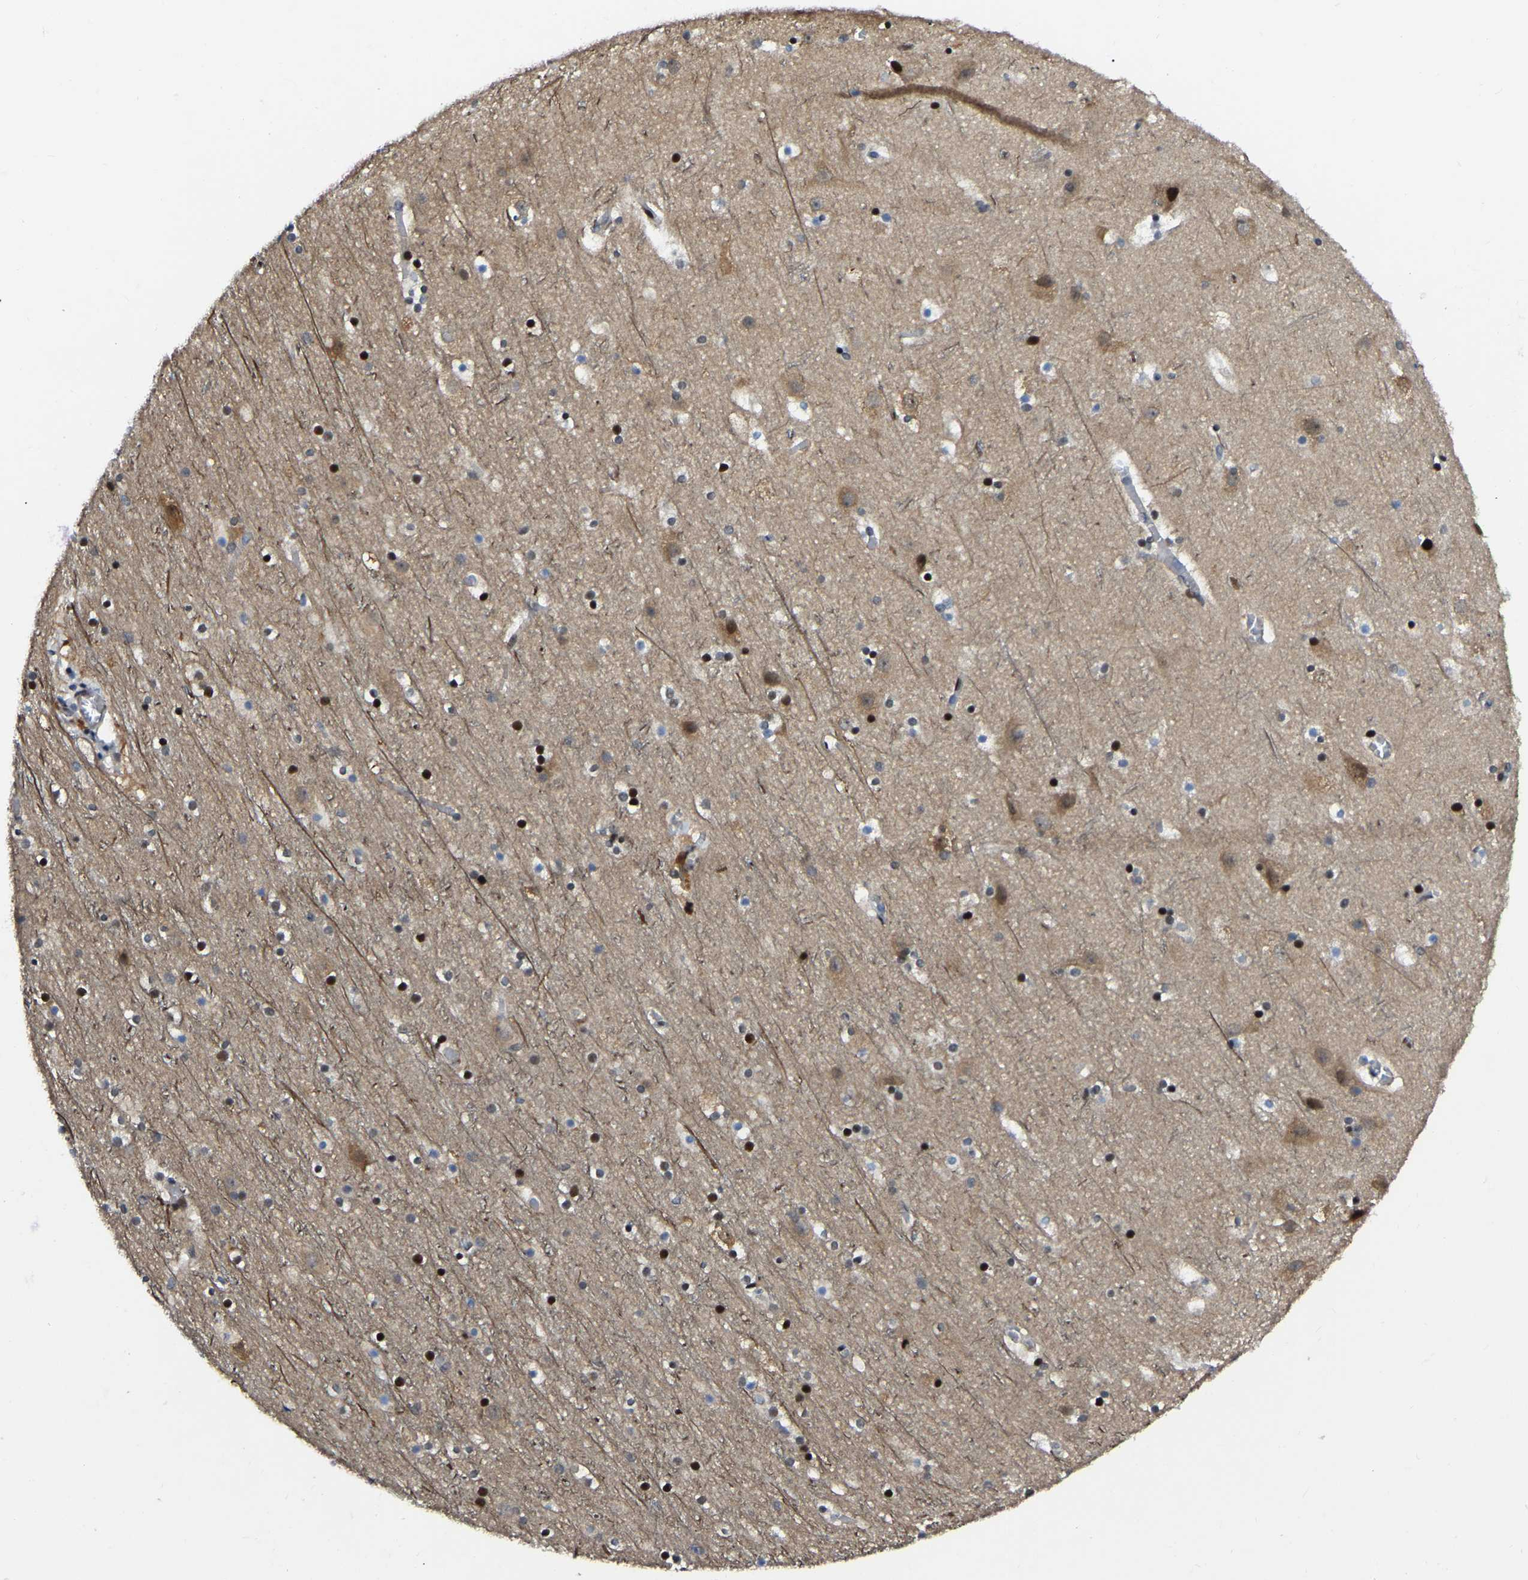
{"staining": {"intensity": "moderate", "quantity": "25%-75%", "location": "nuclear"}, "tissue": "cerebral cortex", "cell_type": "Endothelial cells", "image_type": "normal", "snomed": [{"axis": "morphology", "description": "Normal tissue, NOS"}, {"axis": "topography", "description": "Cerebral cortex"}], "caption": "Immunohistochemistry of benign cerebral cortex shows medium levels of moderate nuclear staining in about 25%-75% of endothelial cells.", "gene": "TRIM35", "patient": {"sex": "male", "age": 45}}